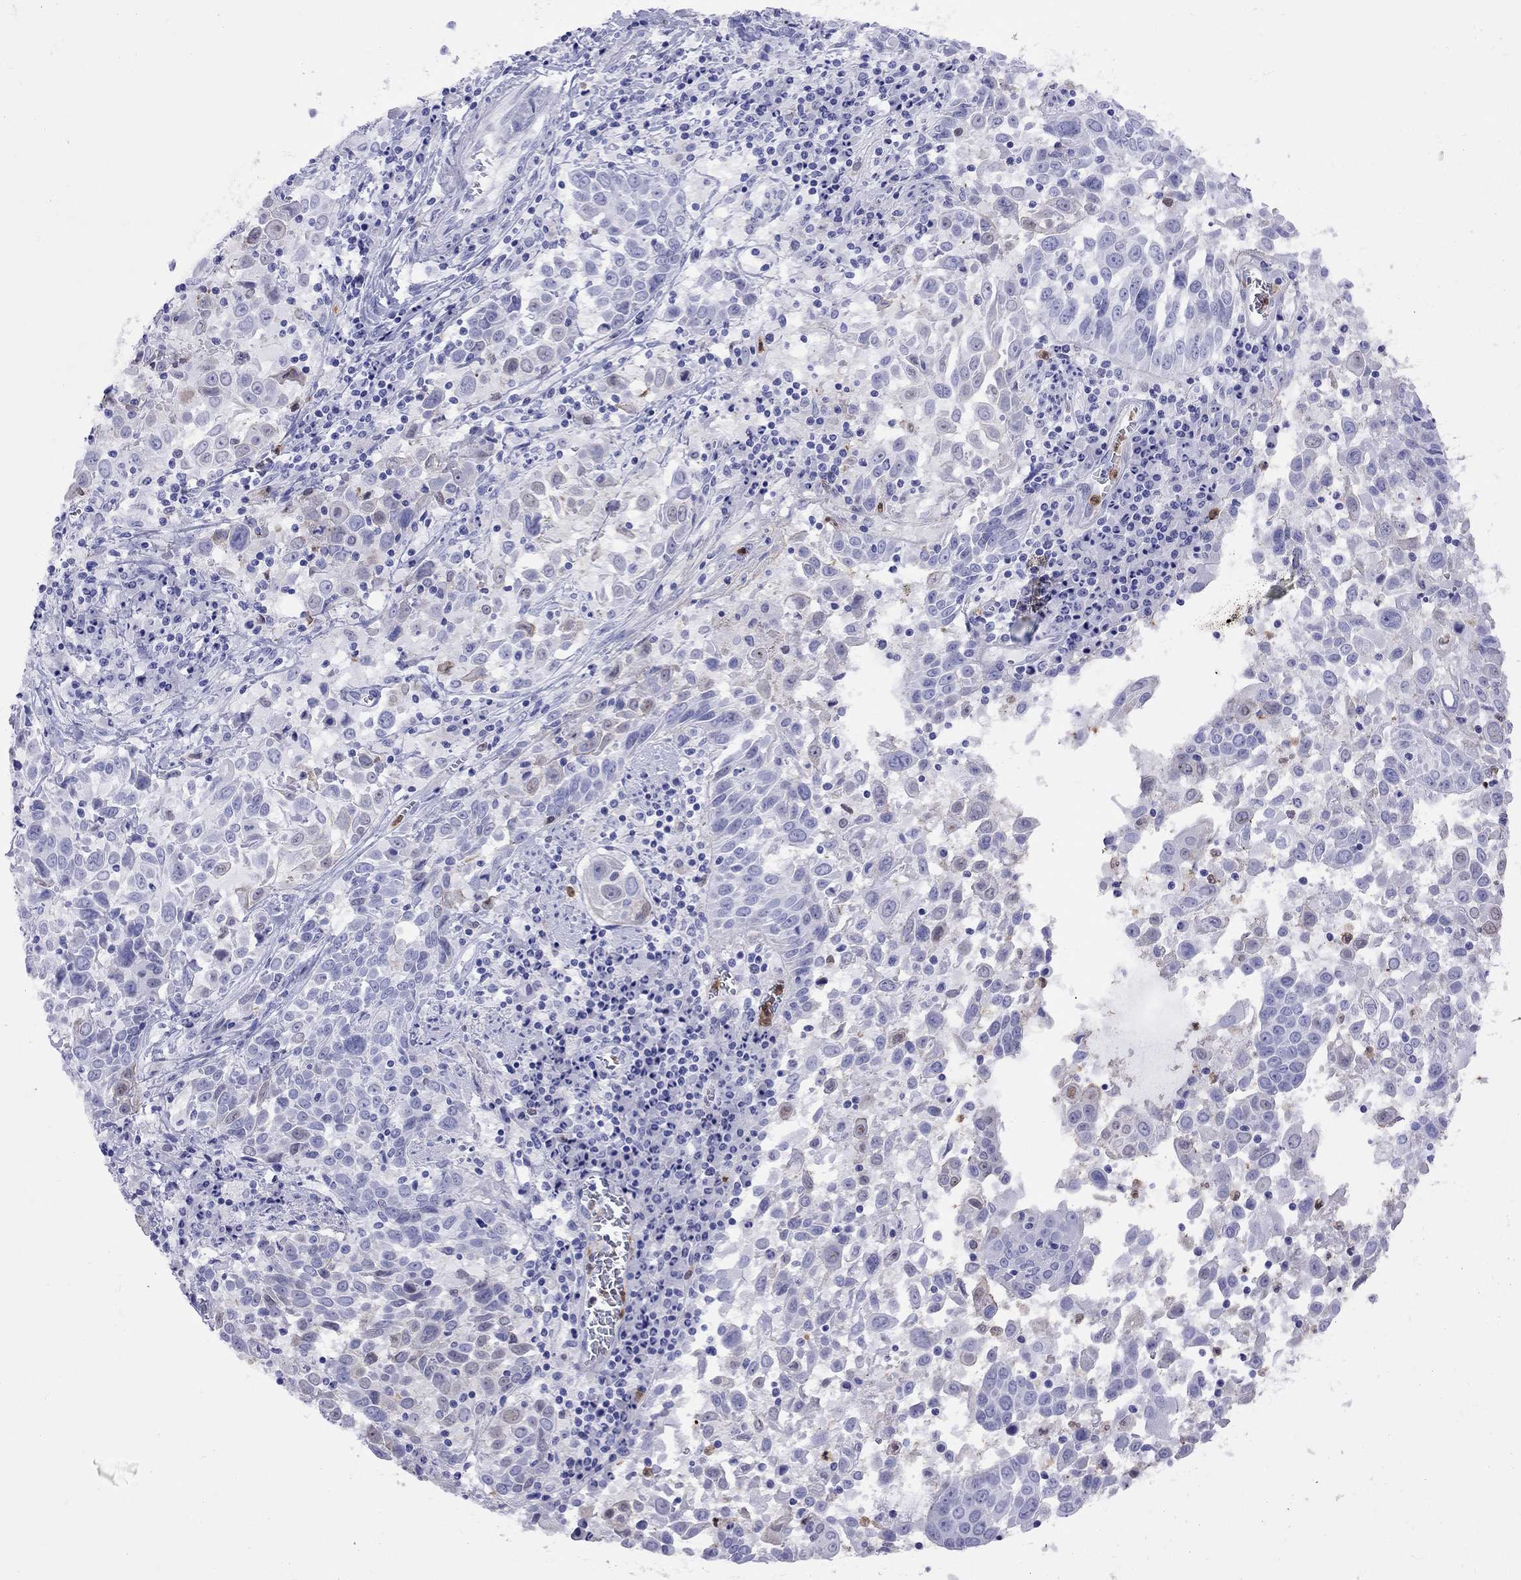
{"staining": {"intensity": "negative", "quantity": "none", "location": "none"}, "tissue": "lung cancer", "cell_type": "Tumor cells", "image_type": "cancer", "snomed": [{"axis": "morphology", "description": "Squamous cell carcinoma, NOS"}, {"axis": "topography", "description": "Lung"}], "caption": "An immunohistochemistry micrograph of squamous cell carcinoma (lung) is shown. There is no staining in tumor cells of squamous cell carcinoma (lung).", "gene": "SLAMF1", "patient": {"sex": "male", "age": 57}}